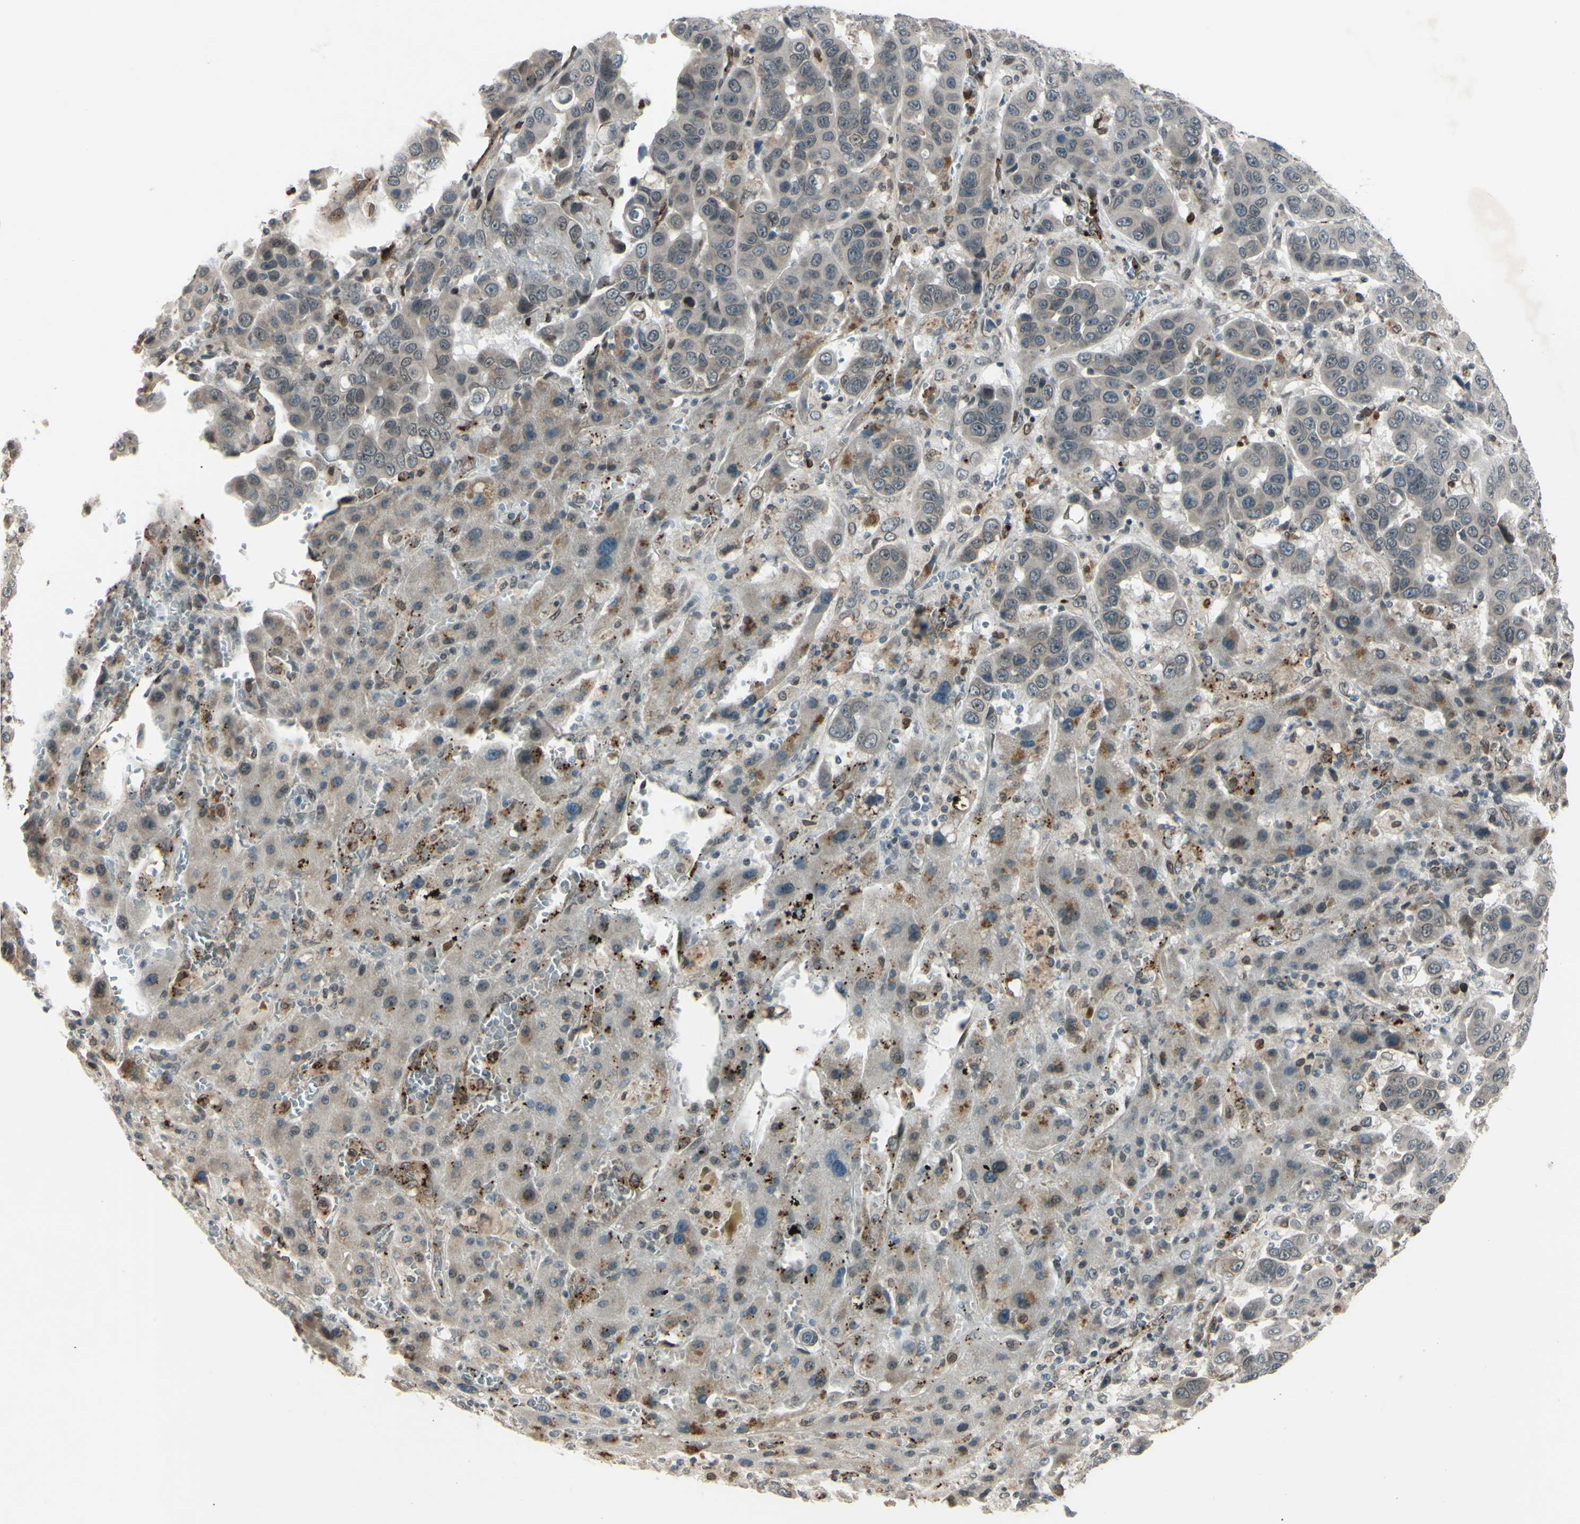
{"staining": {"intensity": "moderate", "quantity": "25%-75%", "location": "cytoplasmic/membranous"}, "tissue": "liver cancer", "cell_type": "Tumor cells", "image_type": "cancer", "snomed": [{"axis": "morphology", "description": "Cholangiocarcinoma"}, {"axis": "topography", "description": "Liver"}], "caption": "Moderate cytoplasmic/membranous protein expression is appreciated in approximately 25%-75% of tumor cells in liver cancer (cholangiocarcinoma).", "gene": "MLF2", "patient": {"sex": "female", "age": 52}}